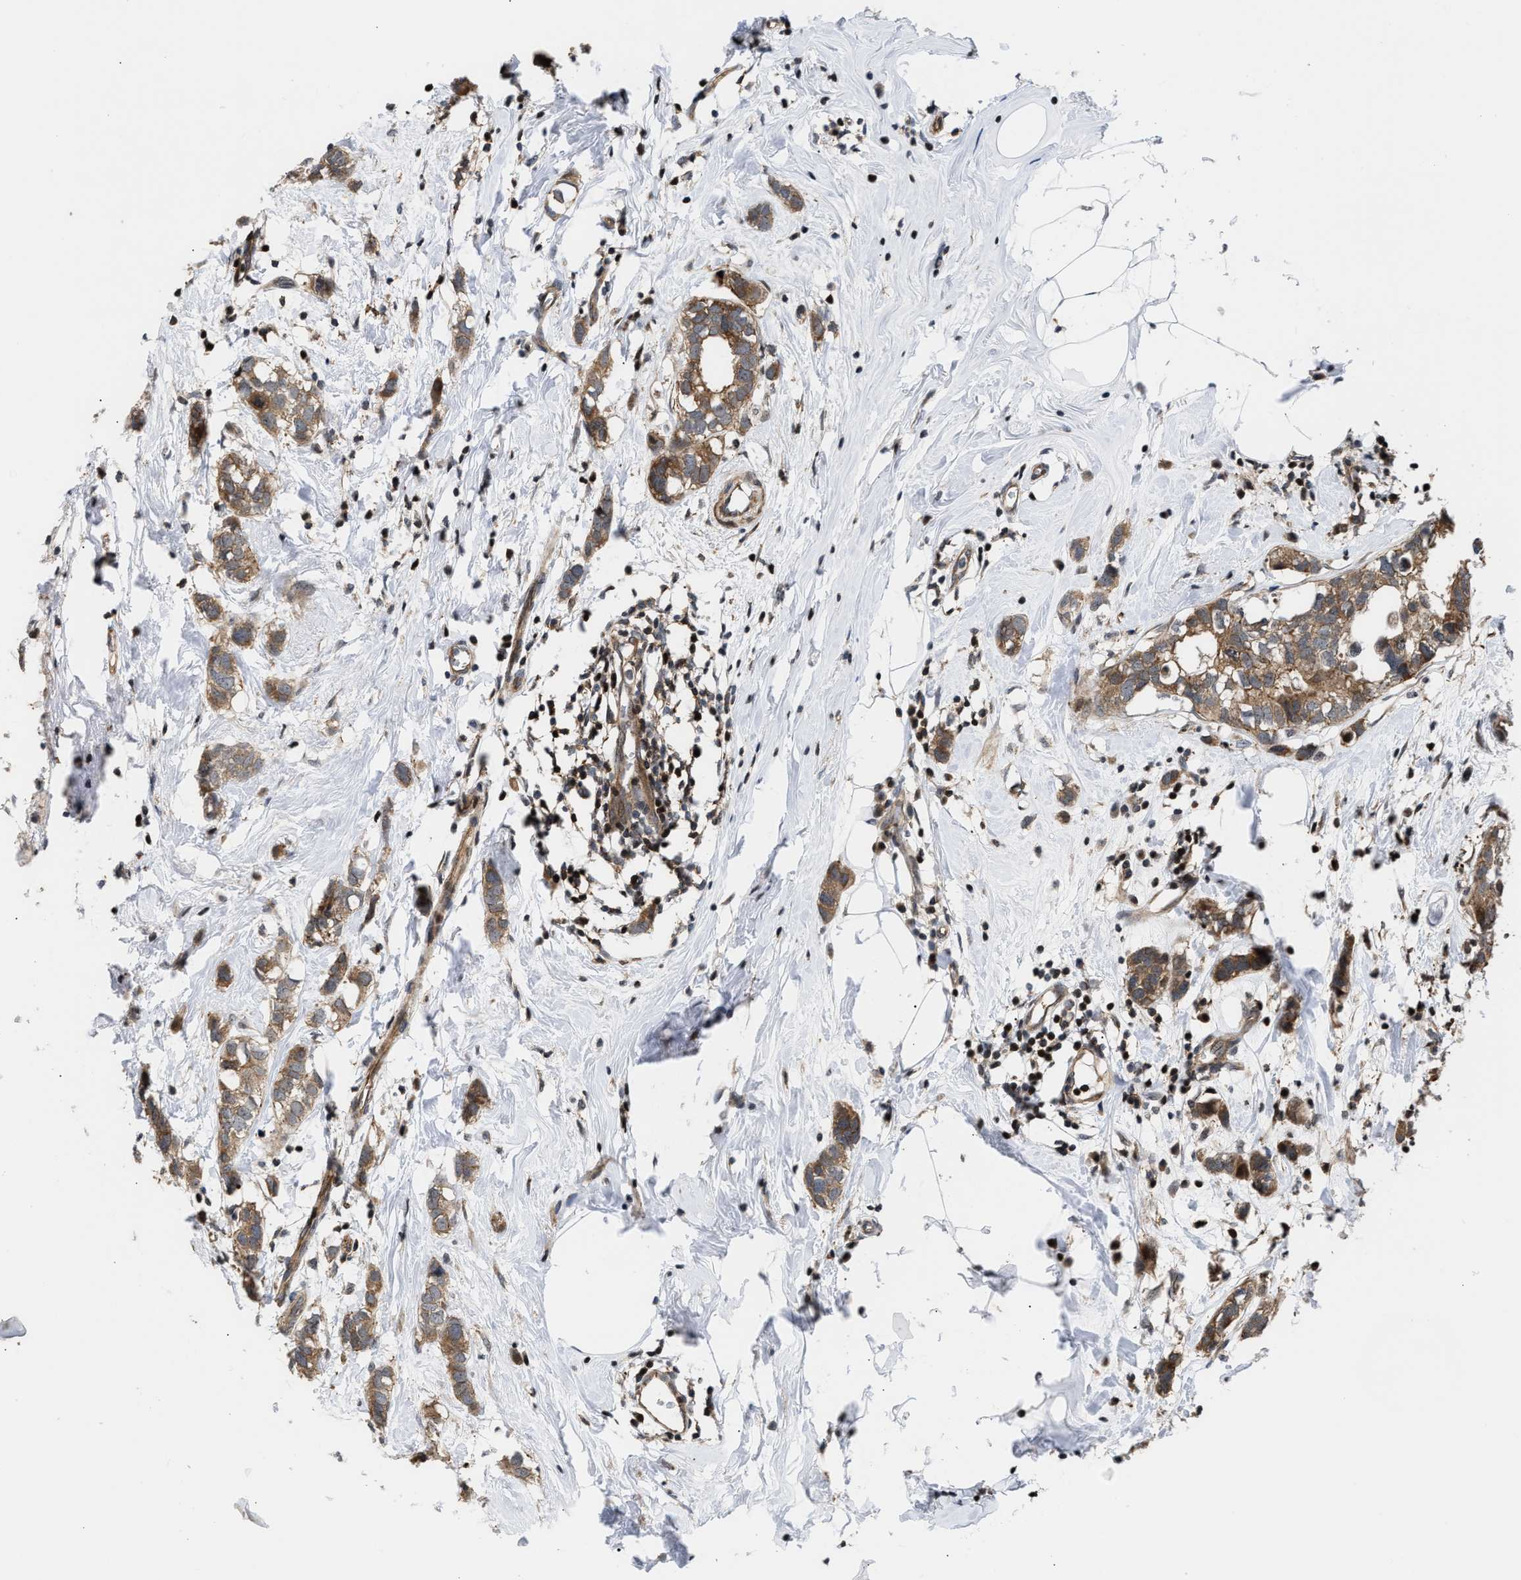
{"staining": {"intensity": "moderate", "quantity": ">75%", "location": "cytoplasmic/membranous,nuclear"}, "tissue": "breast cancer", "cell_type": "Tumor cells", "image_type": "cancer", "snomed": [{"axis": "morphology", "description": "Normal tissue, NOS"}, {"axis": "morphology", "description": "Duct carcinoma"}, {"axis": "topography", "description": "Breast"}], "caption": "Moderate cytoplasmic/membranous and nuclear protein expression is seen in about >75% of tumor cells in breast cancer. The protein is shown in brown color, while the nuclei are stained blue.", "gene": "STAU2", "patient": {"sex": "female", "age": 50}}